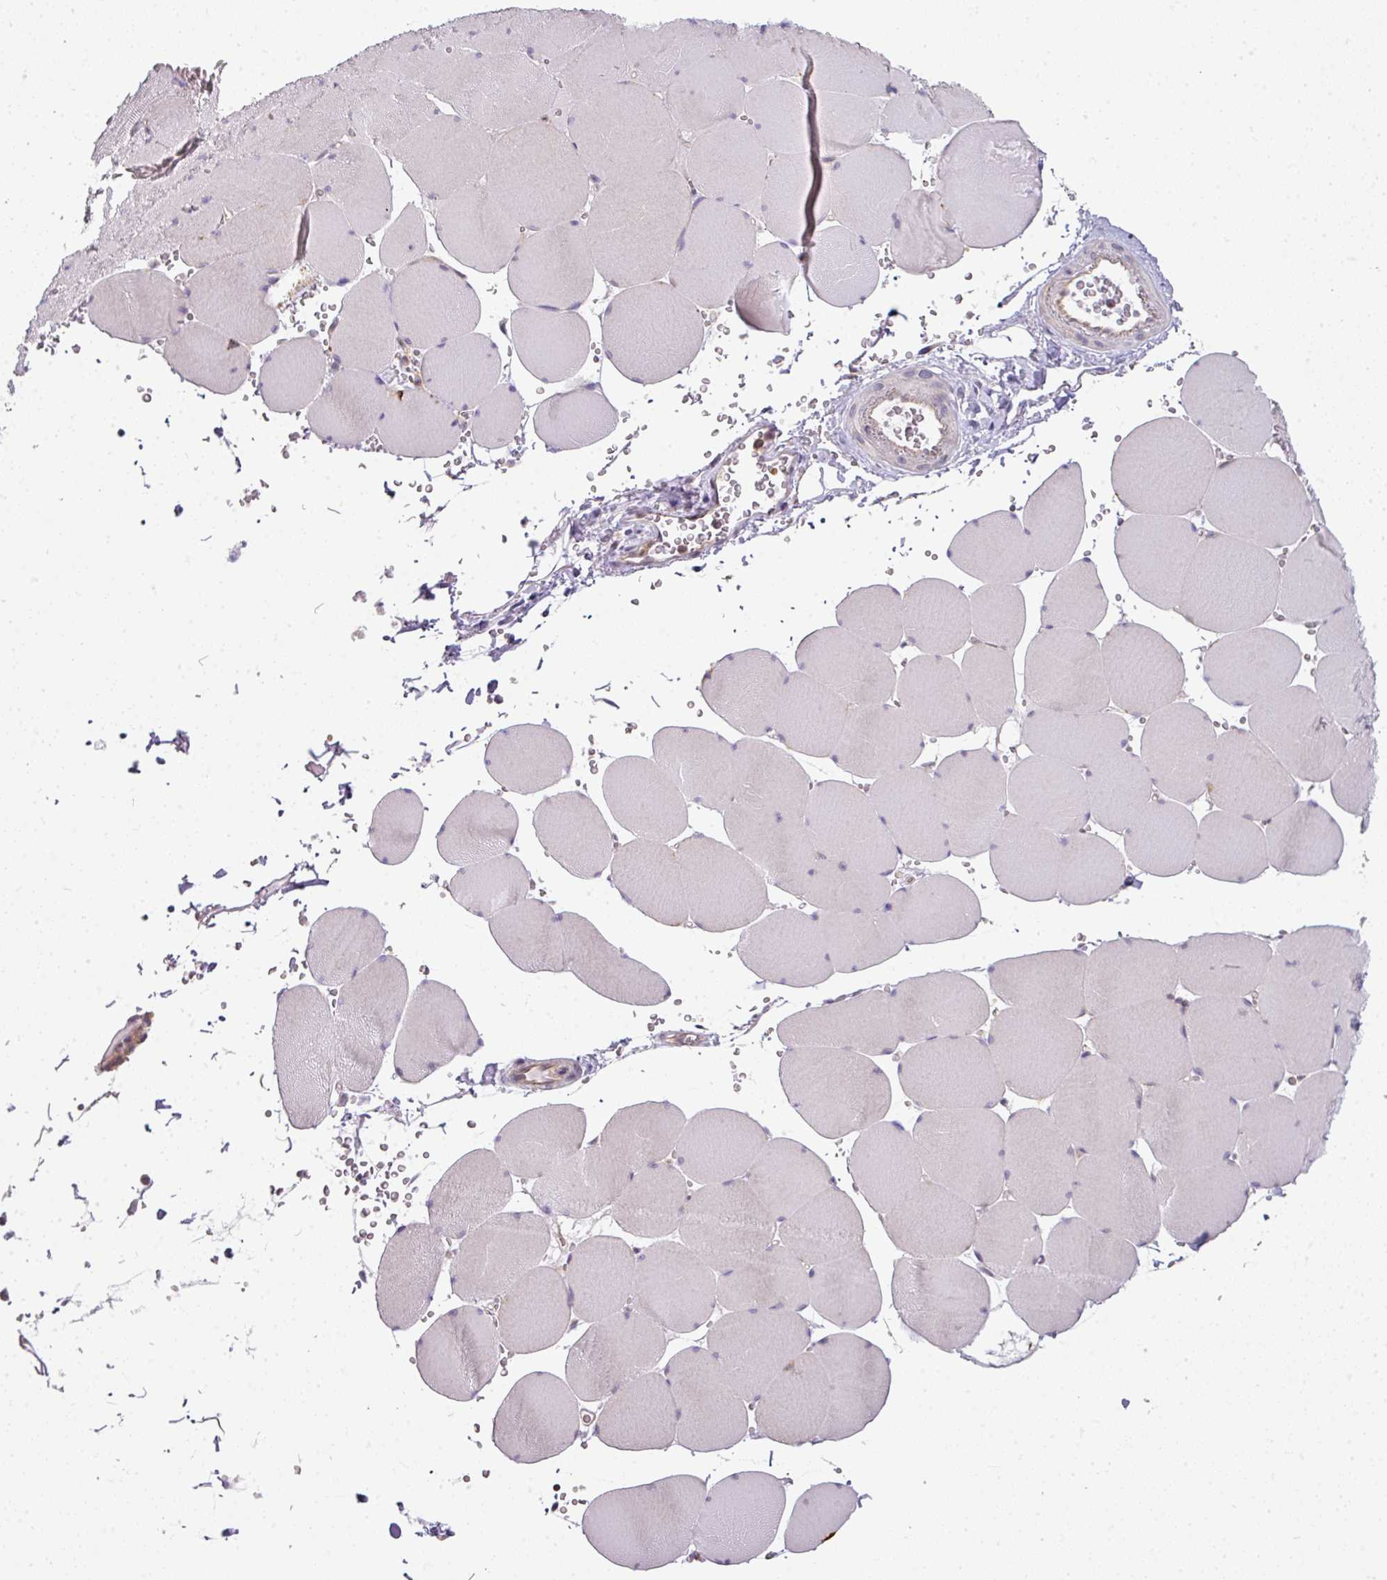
{"staining": {"intensity": "negative", "quantity": "none", "location": "none"}, "tissue": "skeletal muscle", "cell_type": "Myocytes", "image_type": "normal", "snomed": [{"axis": "morphology", "description": "Normal tissue, NOS"}, {"axis": "topography", "description": "Skeletal muscle"}, {"axis": "topography", "description": "Head-Neck"}], "caption": "Immunohistochemistry photomicrograph of normal human skeletal muscle stained for a protein (brown), which reveals no expression in myocytes.", "gene": "STAT5A", "patient": {"sex": "male", "age": 66}}